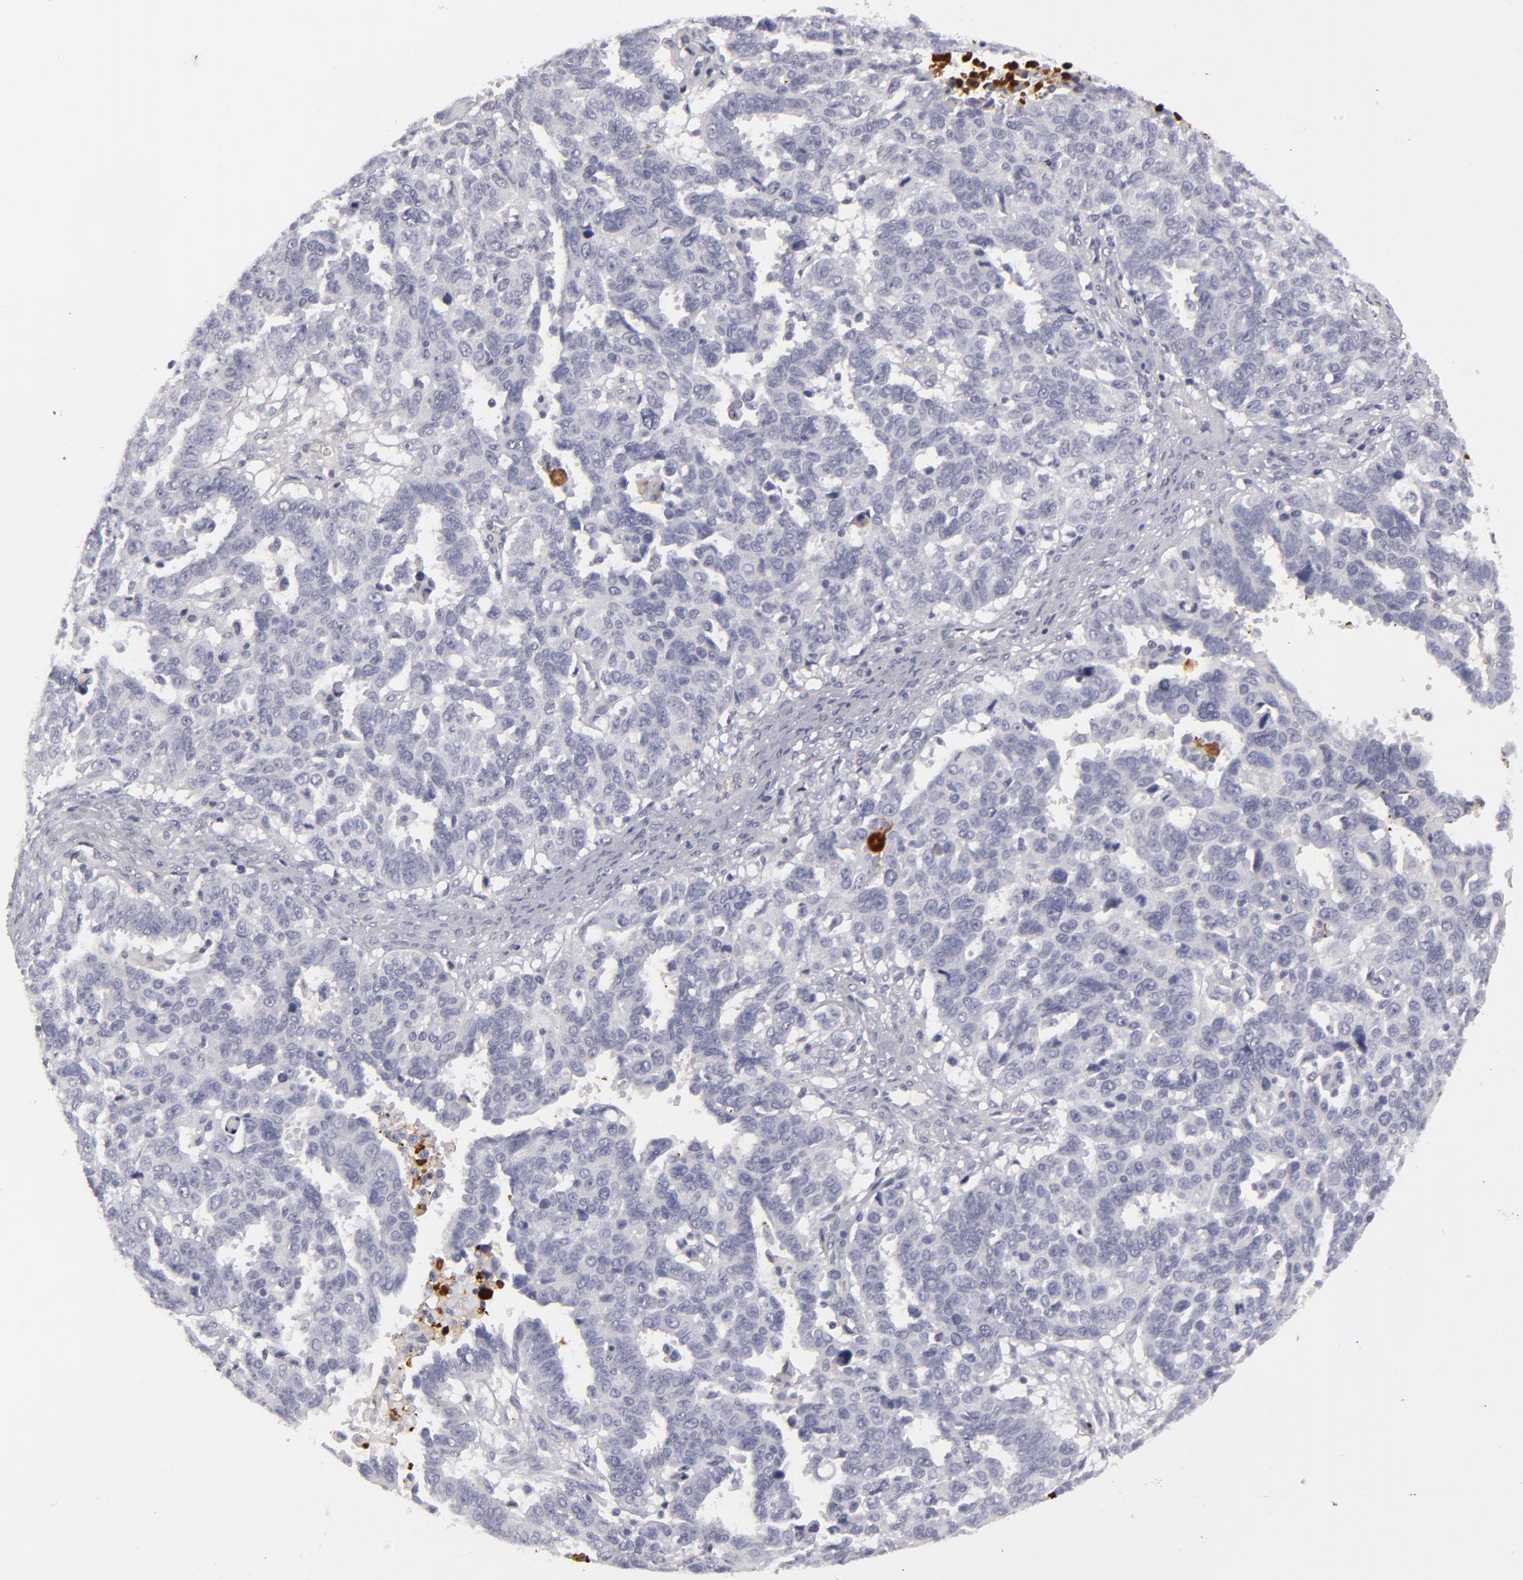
{"staining": {"intensity": "negative", "quantity": "none", "location": "none"}, "tissue": "ovarian cancer", "cell_type": "Tumor cells", "image_type": "cancer", "snomed": [{"axis": "morphology", "description": "Carcinoma, endometroid"}, {"axis": "morphology", "description": "Cystadenocarcinoma, serous, NOS"}, {"axis": "topography", "description": "Ovary"}], "caption": "Tumor cells show no significant protein staining in ovarian endometroid carcinoma. (Brightfield microscopy of DAB IHC at high magnification).", "gene": "C9", "patient": {"sex": "female", "age": 45}}